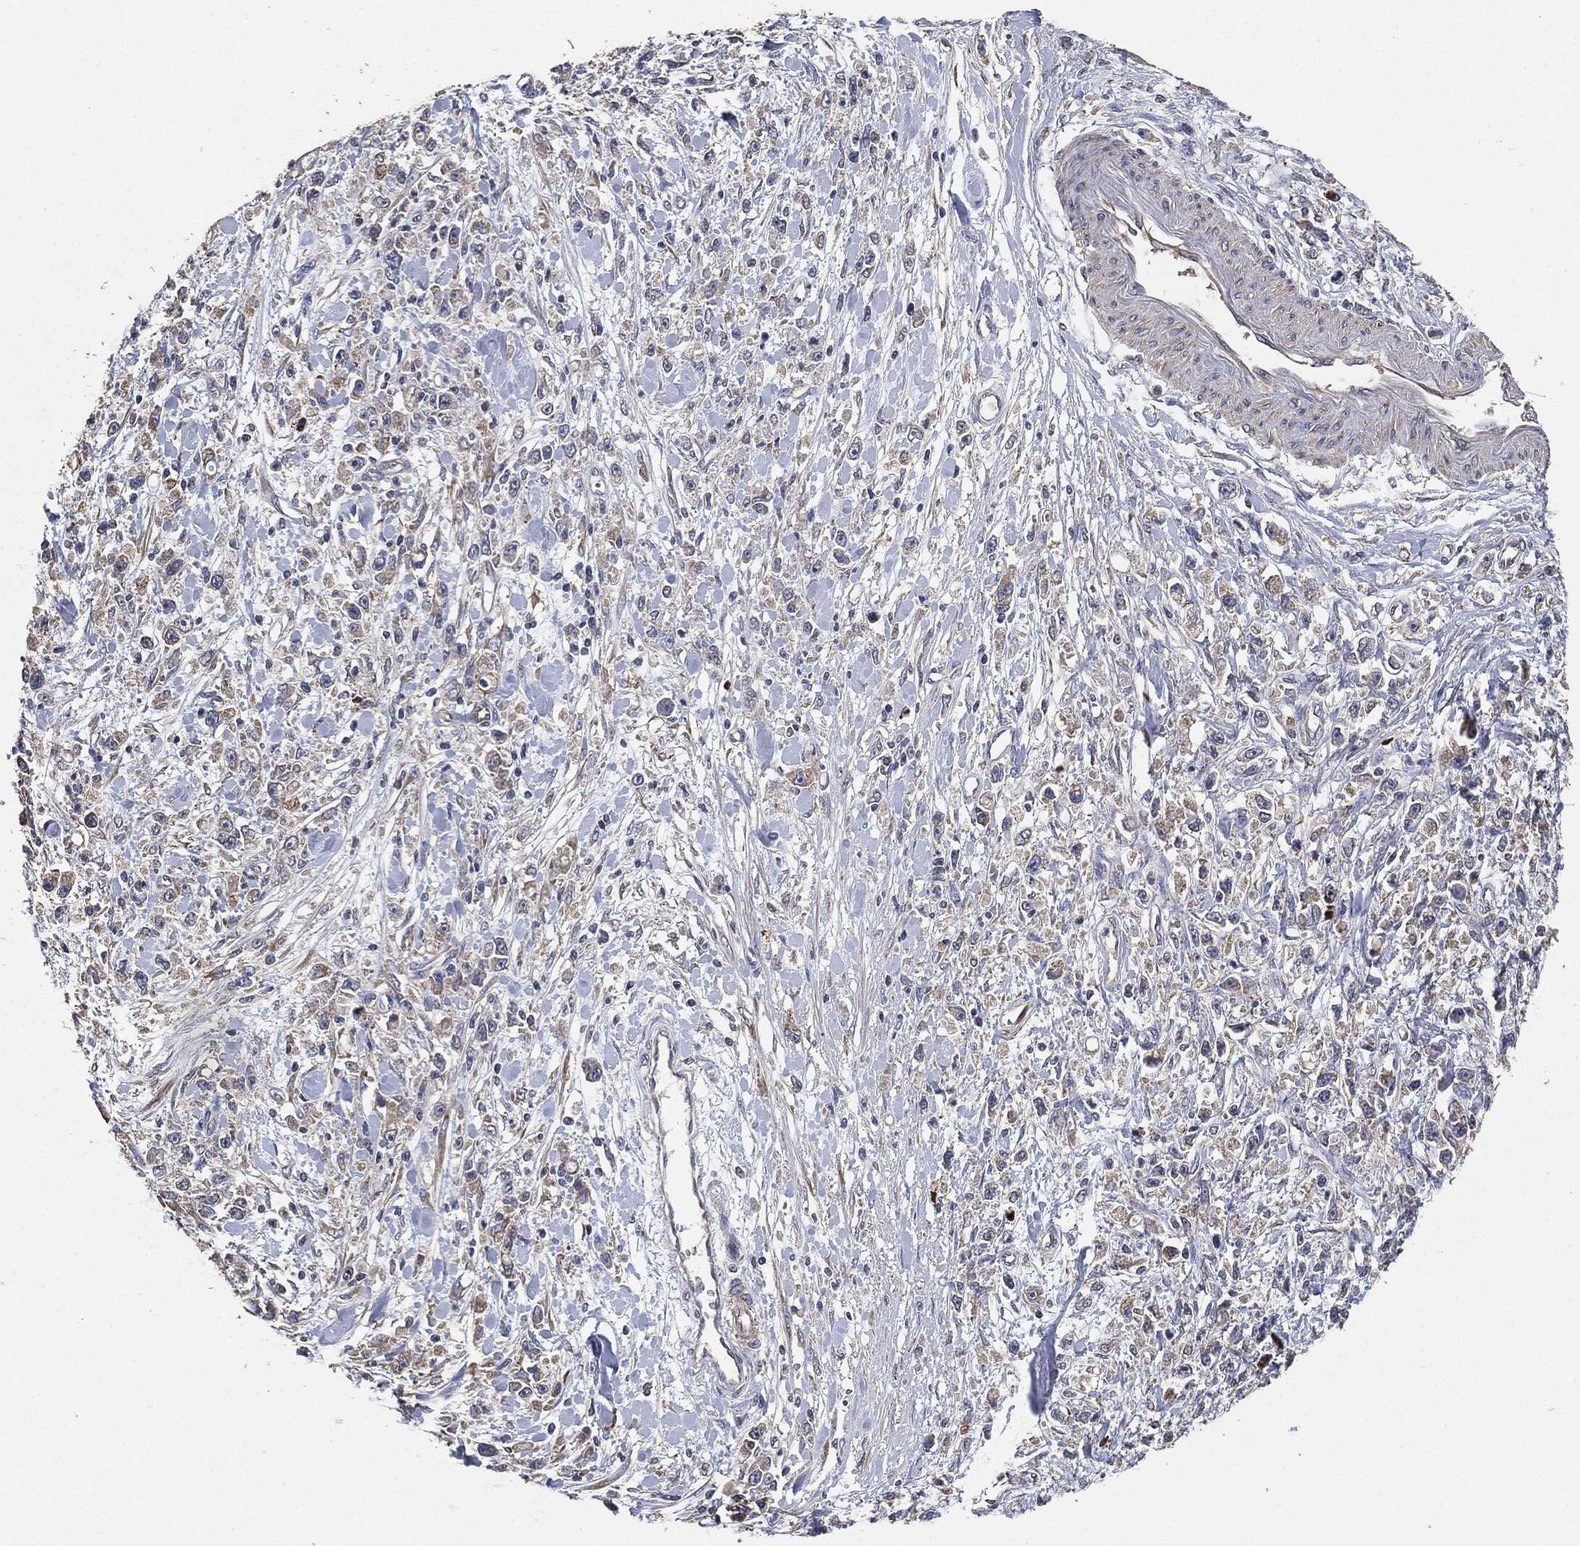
{"staining": {"intensity": "moderate", "quantity": "<25%", "location": "cytoplasmic/membranous"}, "tissue": "stomach cancer", "cell_type": "Tumor cells", "image_type": "cancer", "snomed": [{"axis": "morphology", "description": "Adenocarcinoma, NOS"}, {"axis": "topography", "description": "Stomach"}], "caption": "The micrograph demonstrates staining of stomach adenocarcinoma, revealing moderate cytoplasmic/membranous protein staining (brown color) within tumor cells.", "gene": "STK3", "patient": {"sex": "female", "age": 59}}